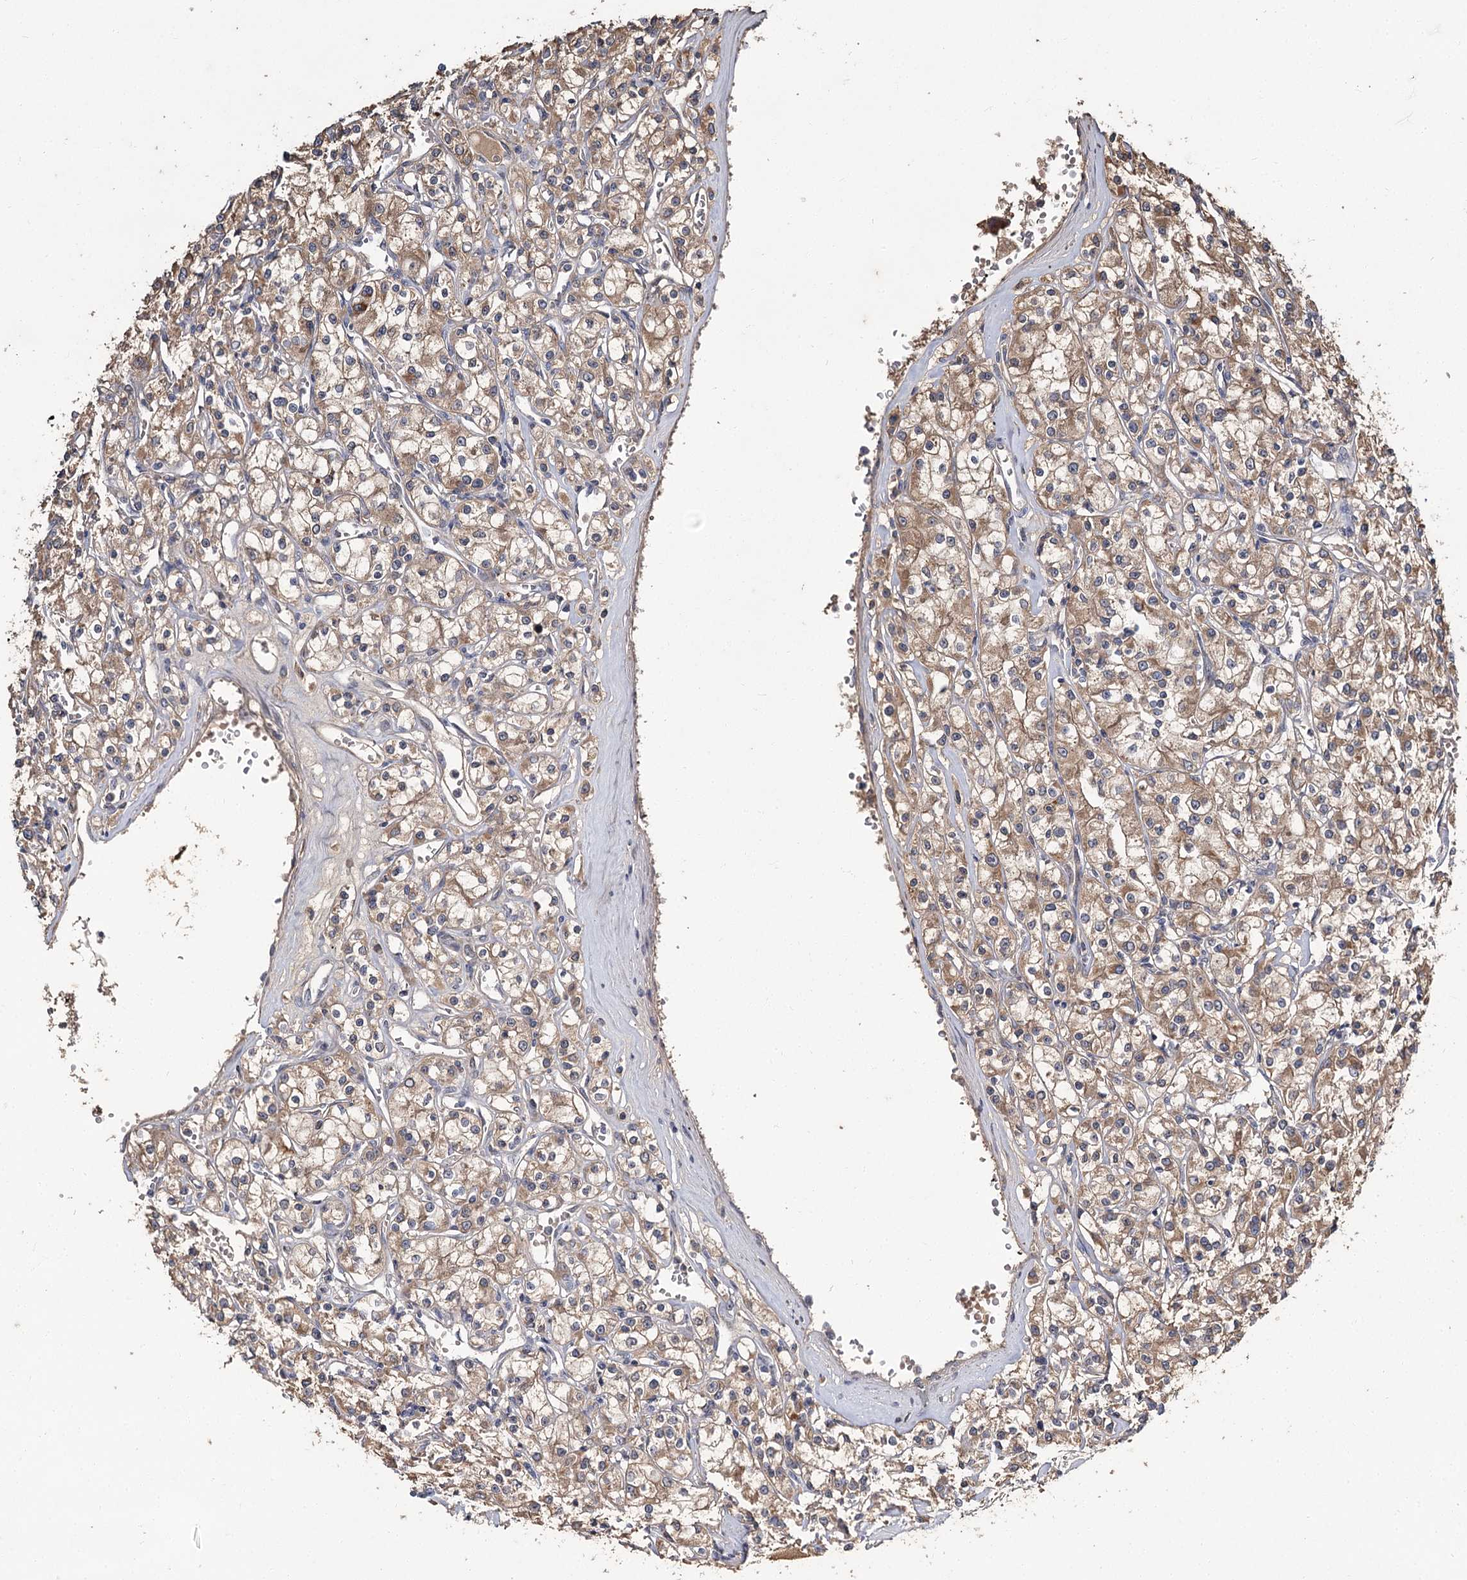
{"staining": {"intensity": "moderate", "quantity": ">75%", "location": "cytoplasmic/membranous"}, "tissue": "renal cancer", "cell_type": "Tumor cells", "image_type": "cancer", "snomed": [{"axis": "morphology", "description": "Adenocarcinoma, NOS"}, {"axis": "topography", "description": "Kidney"}], "caption": "Approximately >75% of tumor cells in renal adenocarcinoma exhibit moderate cytoplasmic/membranous protein expression as visualized by brown immunohistochemical staining.", "gene": "MFN1", "patient": {"sex": "female", "age": 59}}